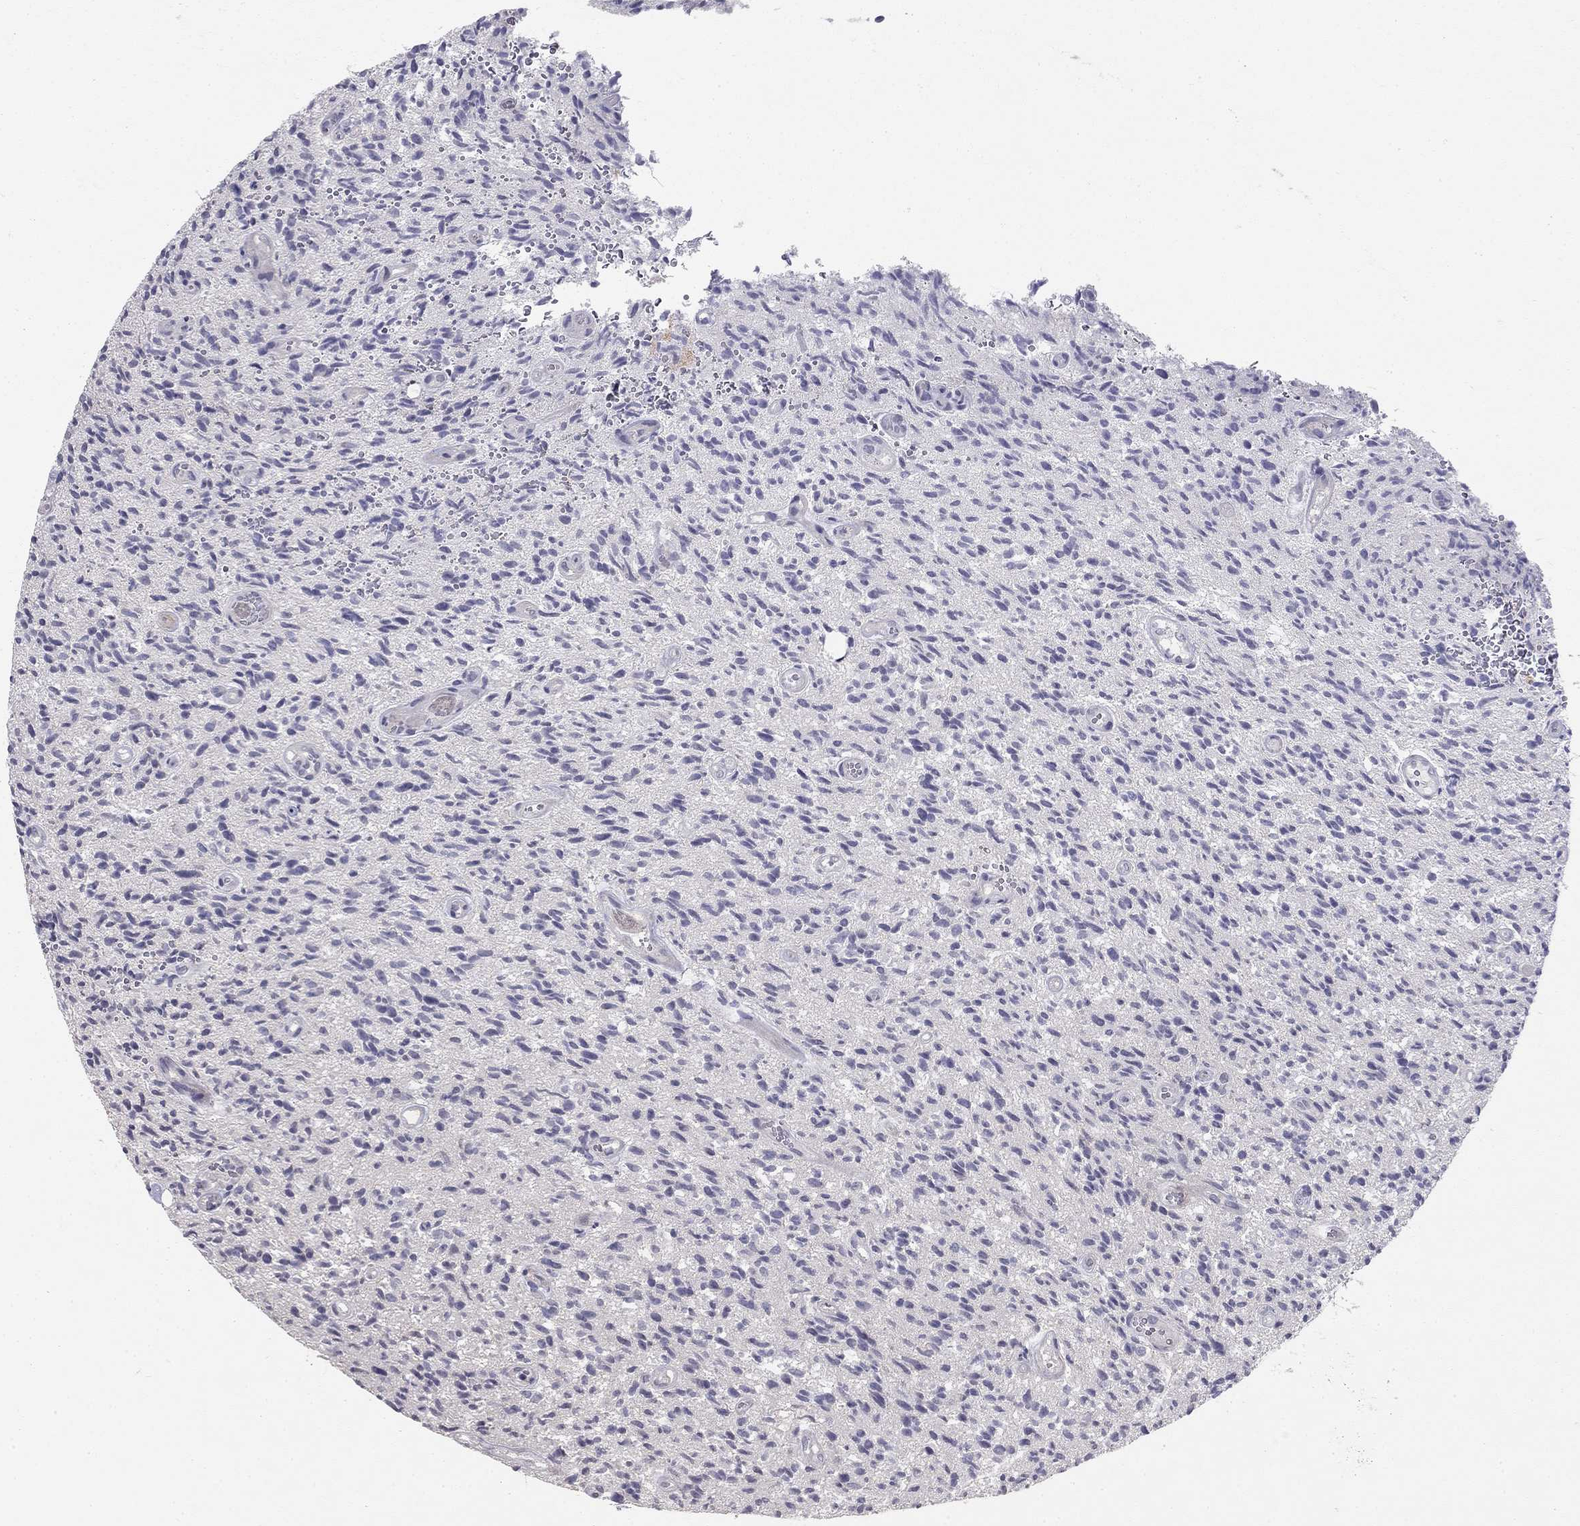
{"staining": {"intensity": "negative", "quantity": "none", "location": "none"}, "tissue": "glioma", "cell_type": "Tumor cells", "image_type": "cancer", "snomed": [{"axis": "morphology", "description": "Glioma, malignant, High grade"}, {"axis": "topography", "description": "Brain"}], "caption": "DAB (3,3'-diaminobenzidine) immunohistochemical staining of human malignant high-grade glioma exhibits no significant expression in tumor cells. The staining is performed using DAB (3,3'-diaminobenzidine) brown chromogen with nuclei counter-stained in using hematoxylin.", "gene": "STXBP6", "patient": {"sex": "male", "age": 64}}